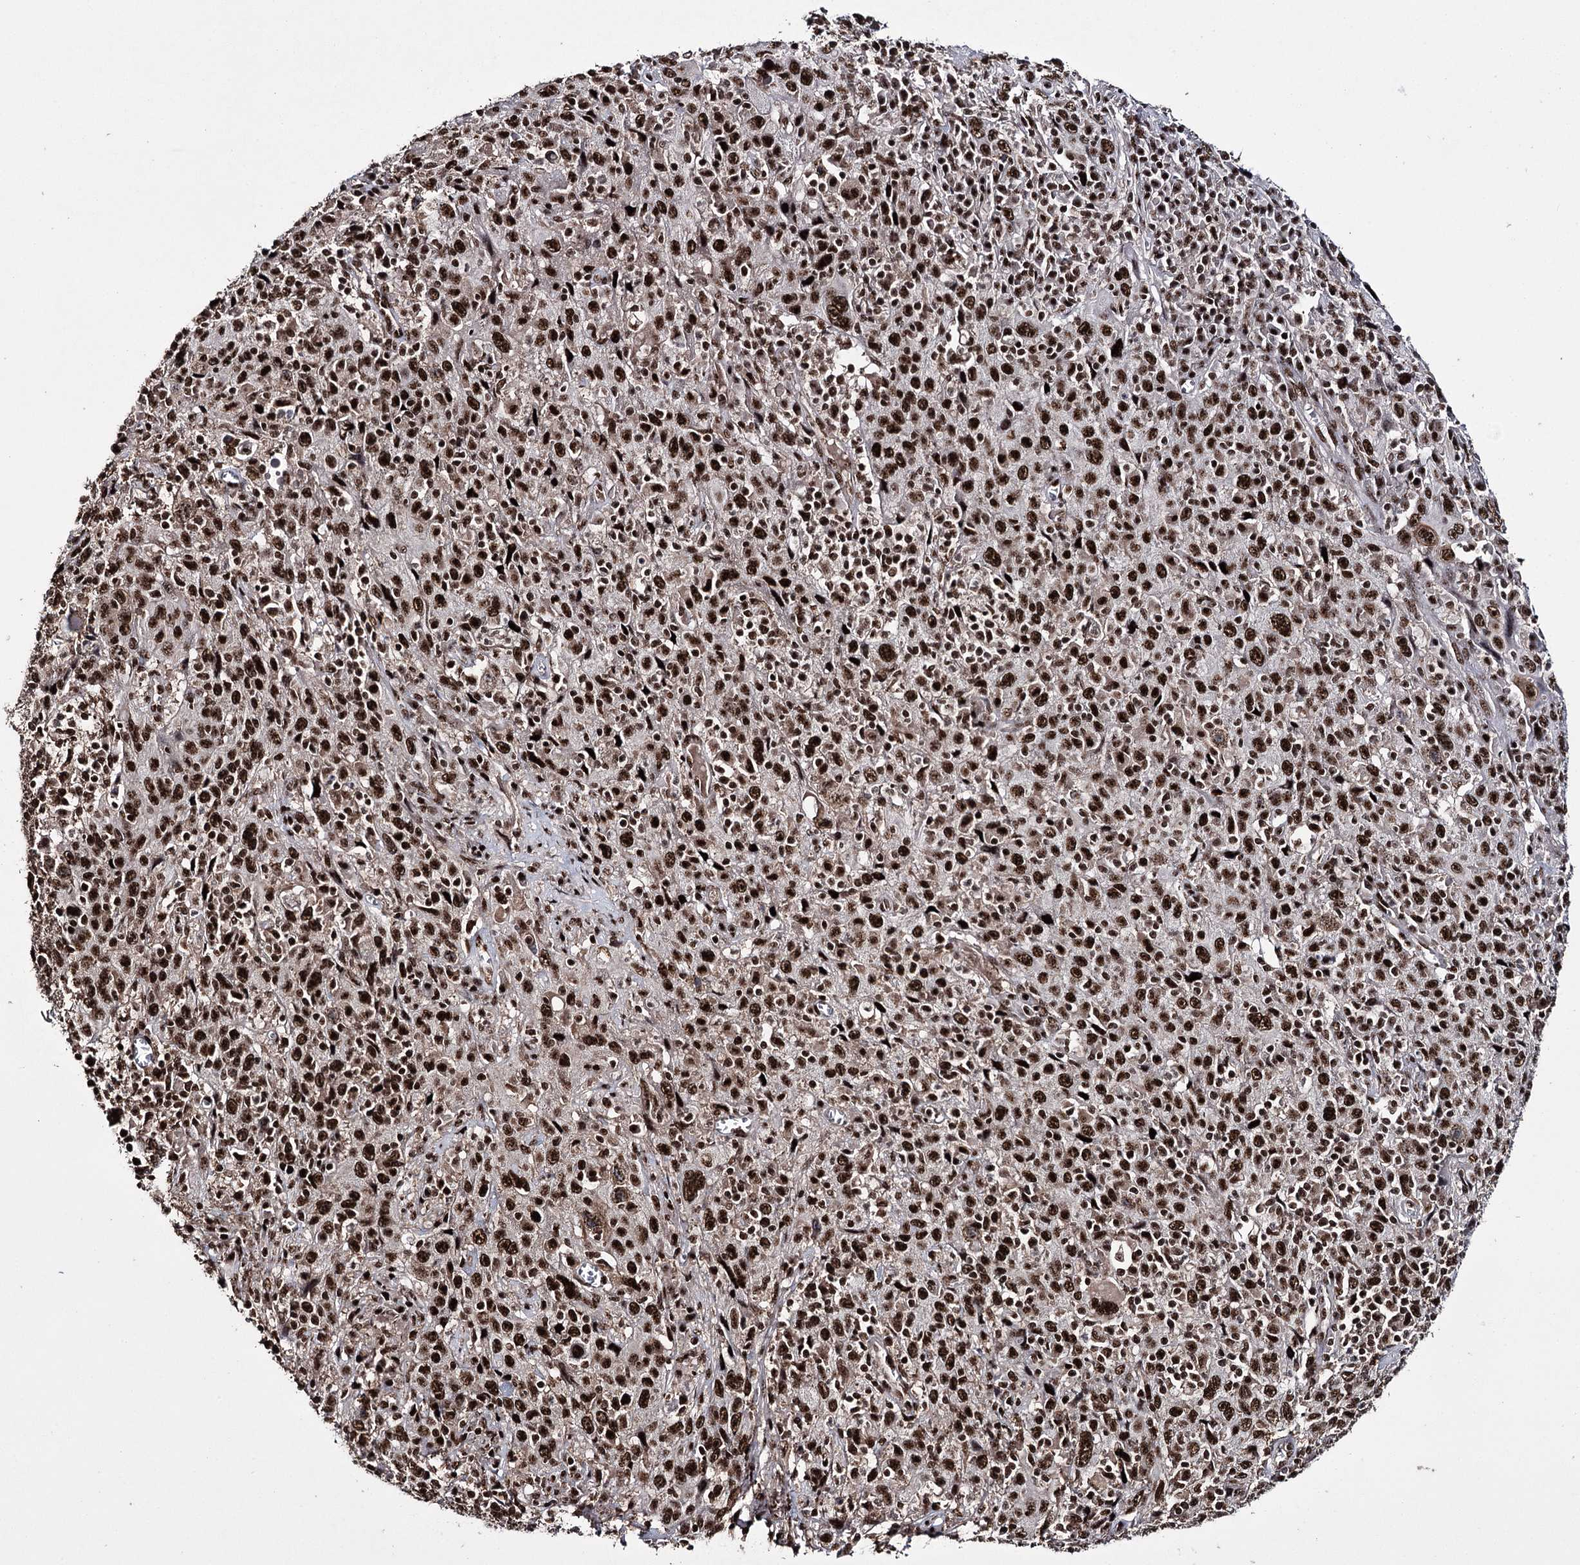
{"staining": {"intensity": "strong", "quantity": ">75%", "location": "nuclear"}, "tissue": "cervical cancer", "cell_type": "Tumor cells", "image_type": "cancer", "snomed": [{"axis": "morphology", "description": "Squamous cell carcinoma, NOS"}, {"axis": "topography", "description": "Cervix"}], "caption": "A micrograph of human cervical cancer stained for a protein demonstrates strong nuclear brown staining in tumor cells. The staining is performed using DAB (3,3'-diaminobenzidine) brown chromogen to label protein expression. The nuclei are counter-stained blue using hematoxylin.", "gene": "PRPF40A", "patient": {"sex": "female", "age": 46}}